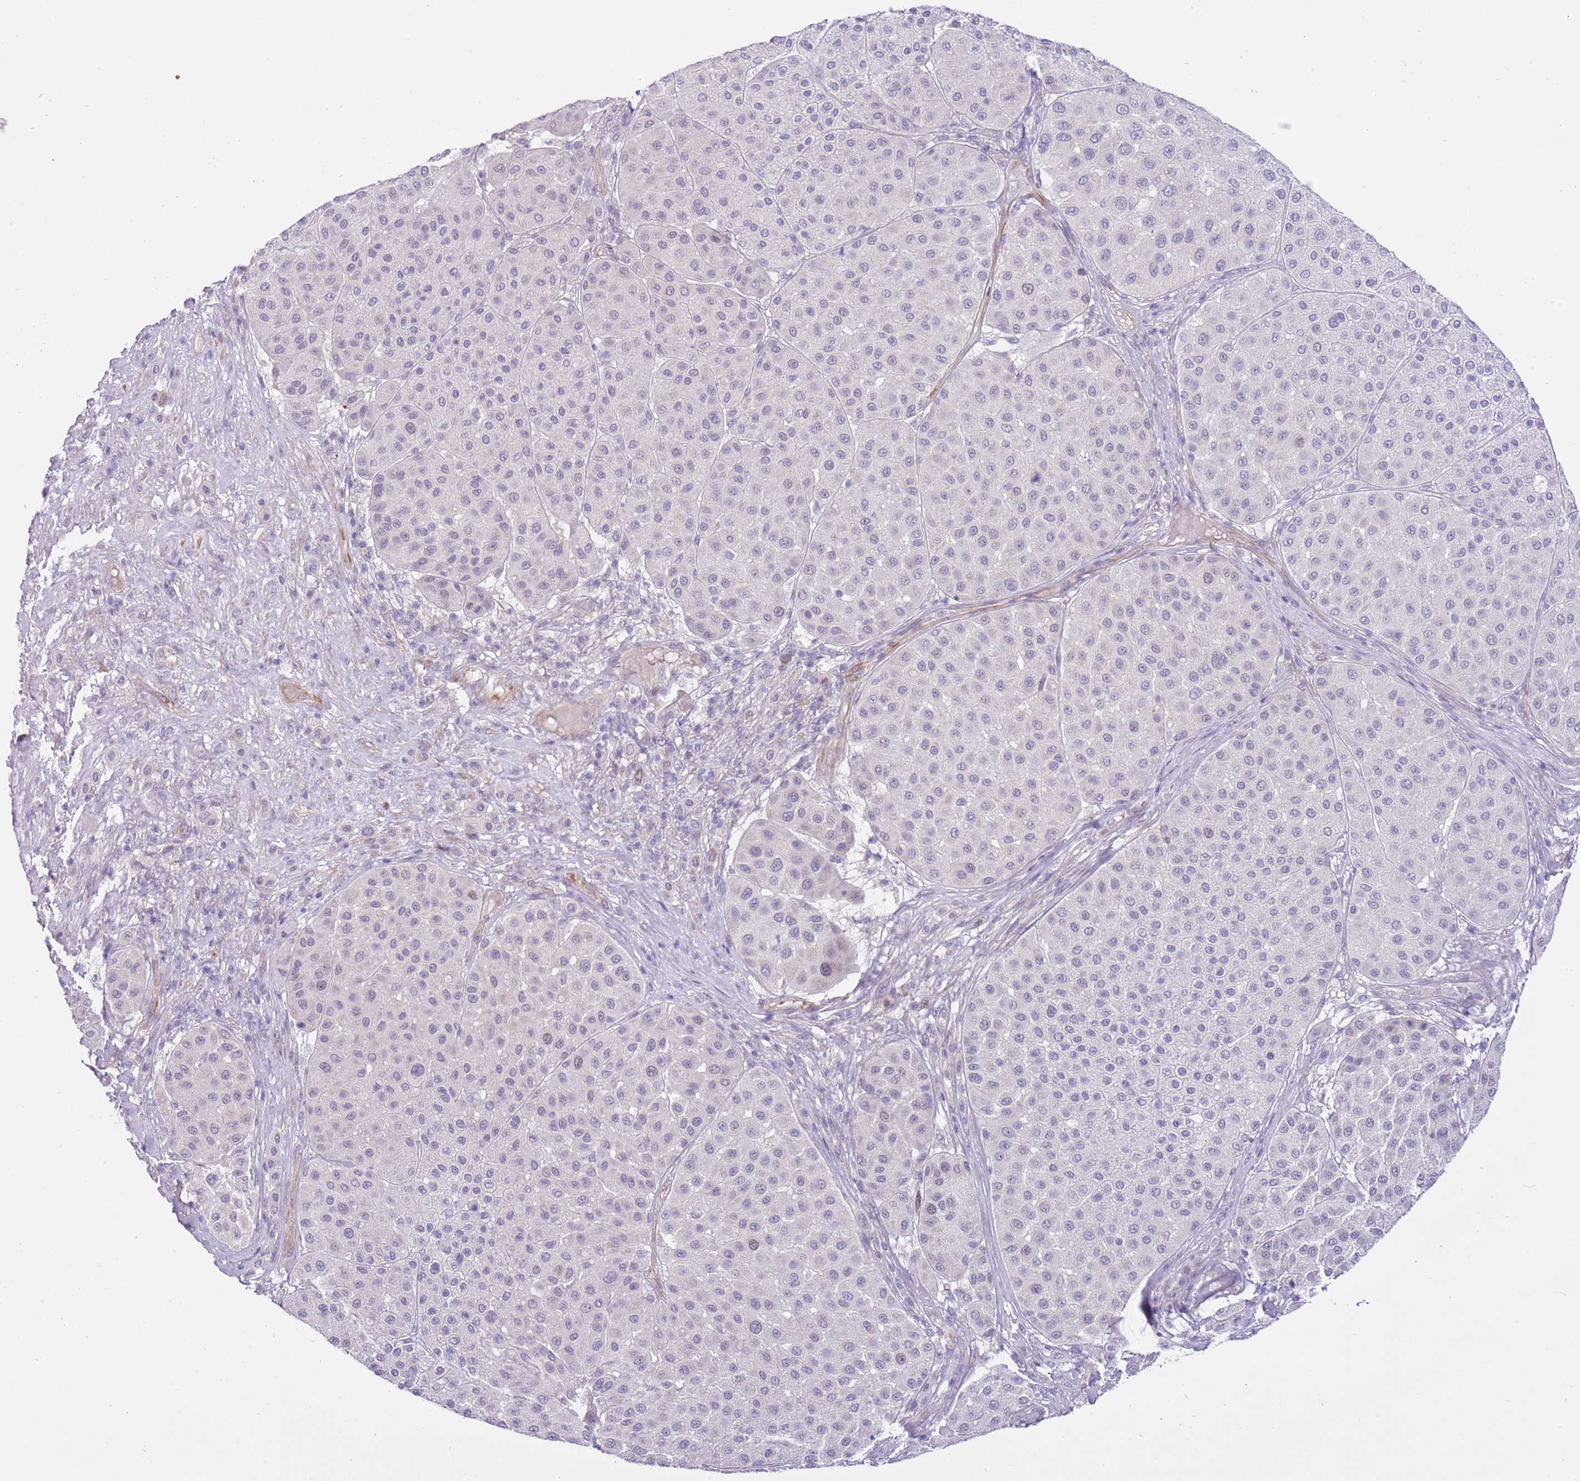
{"staining": {"intensity": "negative", "quantity": "none", "location": "none"}, "tissue": "melanoma", "cell_type": "Tumor cells", "image_type": "cancer", "snomed": [{"axis": "morphology", "description": "Malignant melanoma, Metastatic site"}, {"axis": "topography", "description": "Smooth muscle"}], "caption": "Immunohistochemistry (IHC) of human melanoma displays no expression in tumor cells. The staining is performed using DAB (3,3'-diaminobenzidine) brown chromogen with nuclei counter-stained in using hematoxylin.", "gene": "FBRSL1", "patient": {"sex": "male", "age": 41}}